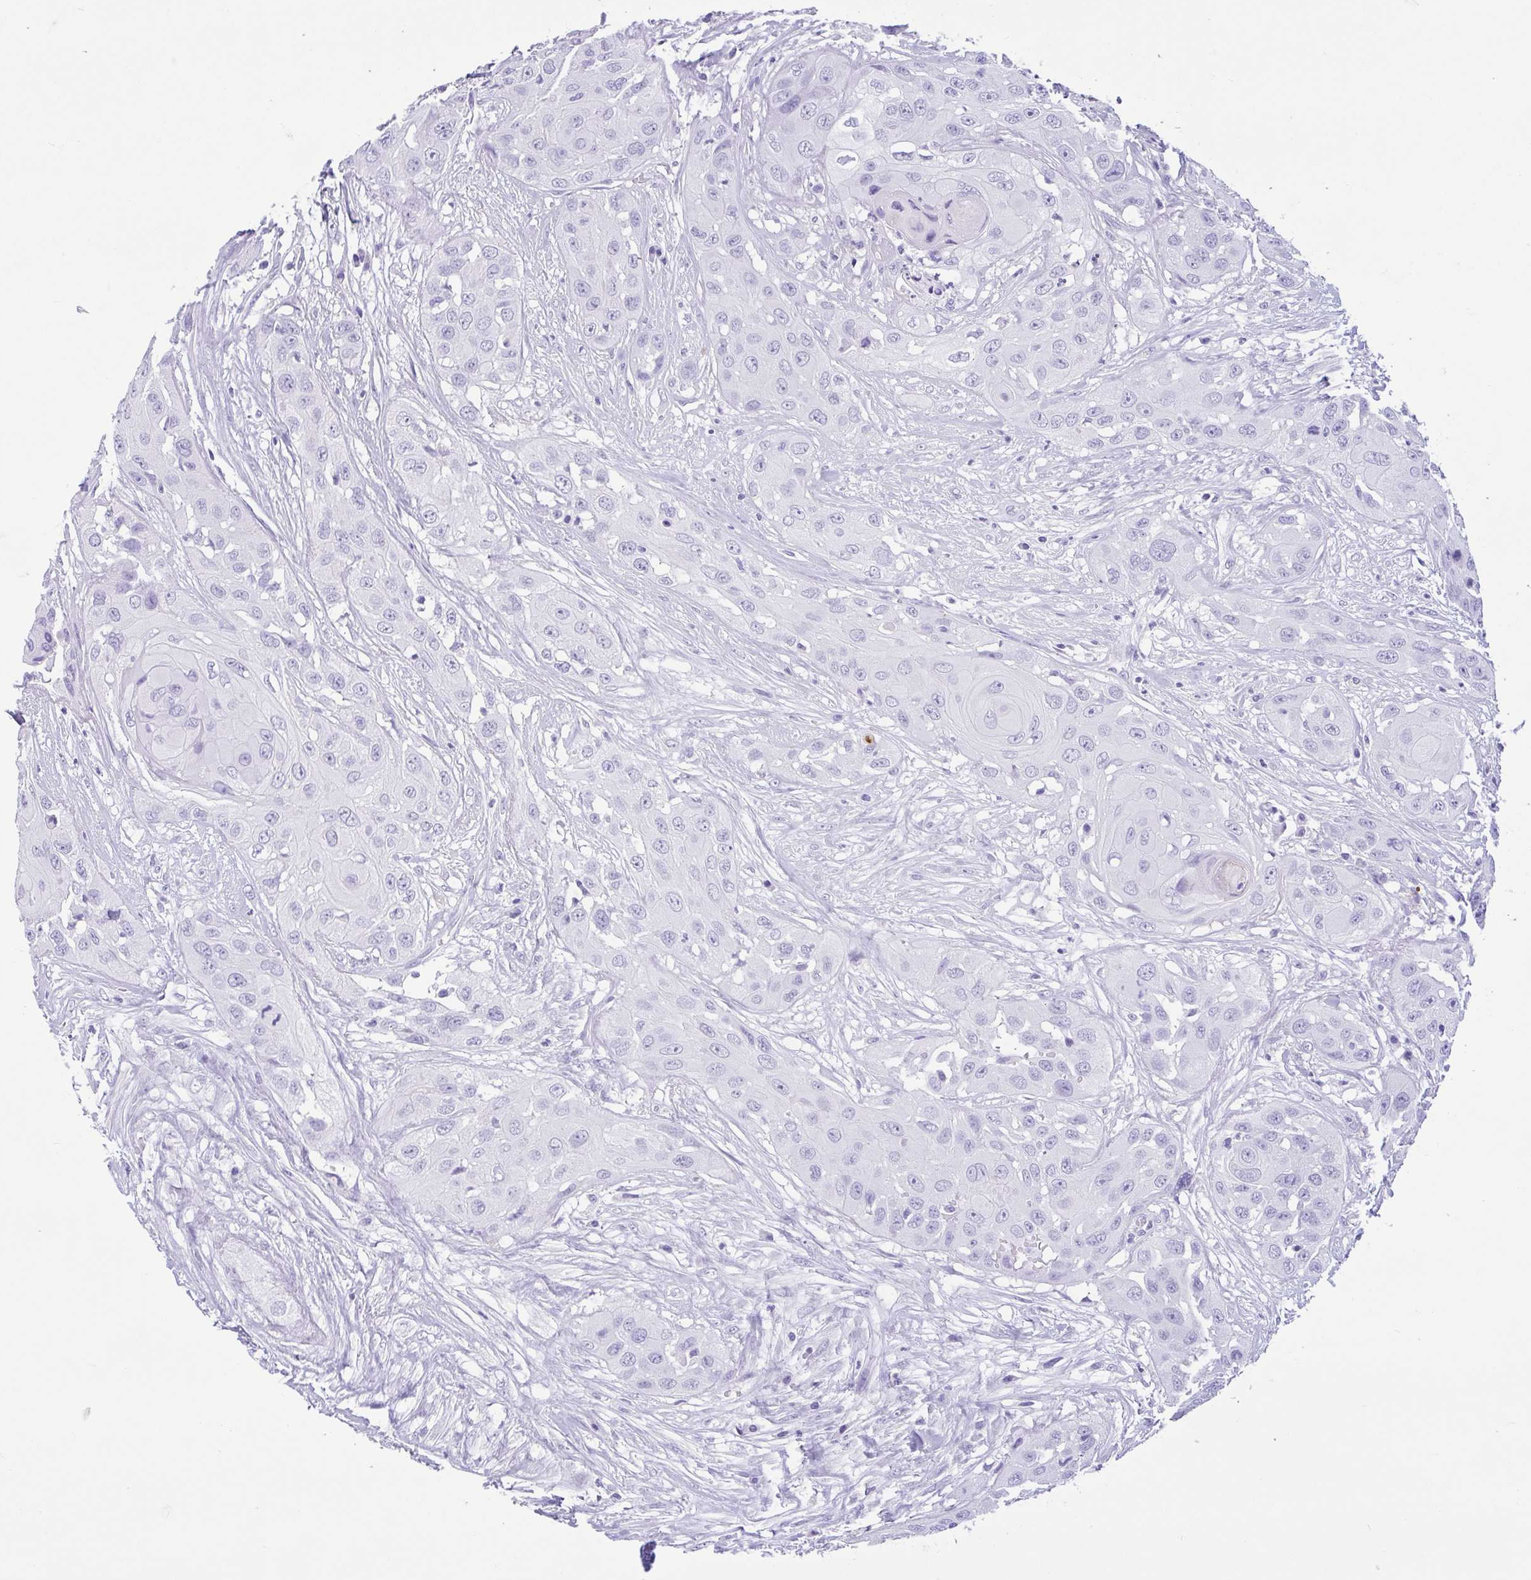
{"staining": {"intensity": "negative", "quantity": "none", "location": "none"}, "tissue": "head and neck cancer", "cell_type": "Tumor cells", "image_type": "cancer", "snomed": [{"axis": "morphology", "description": "Squamous cell carcinoma, NOS"}, {"axis": "topography", "description": "Head-Neck"}], "caption": "Tumor cells show no significant protein staining in head and neck cancer.", "gene": "OR4N4", "patient": {"sex": "male", "age": 83}}